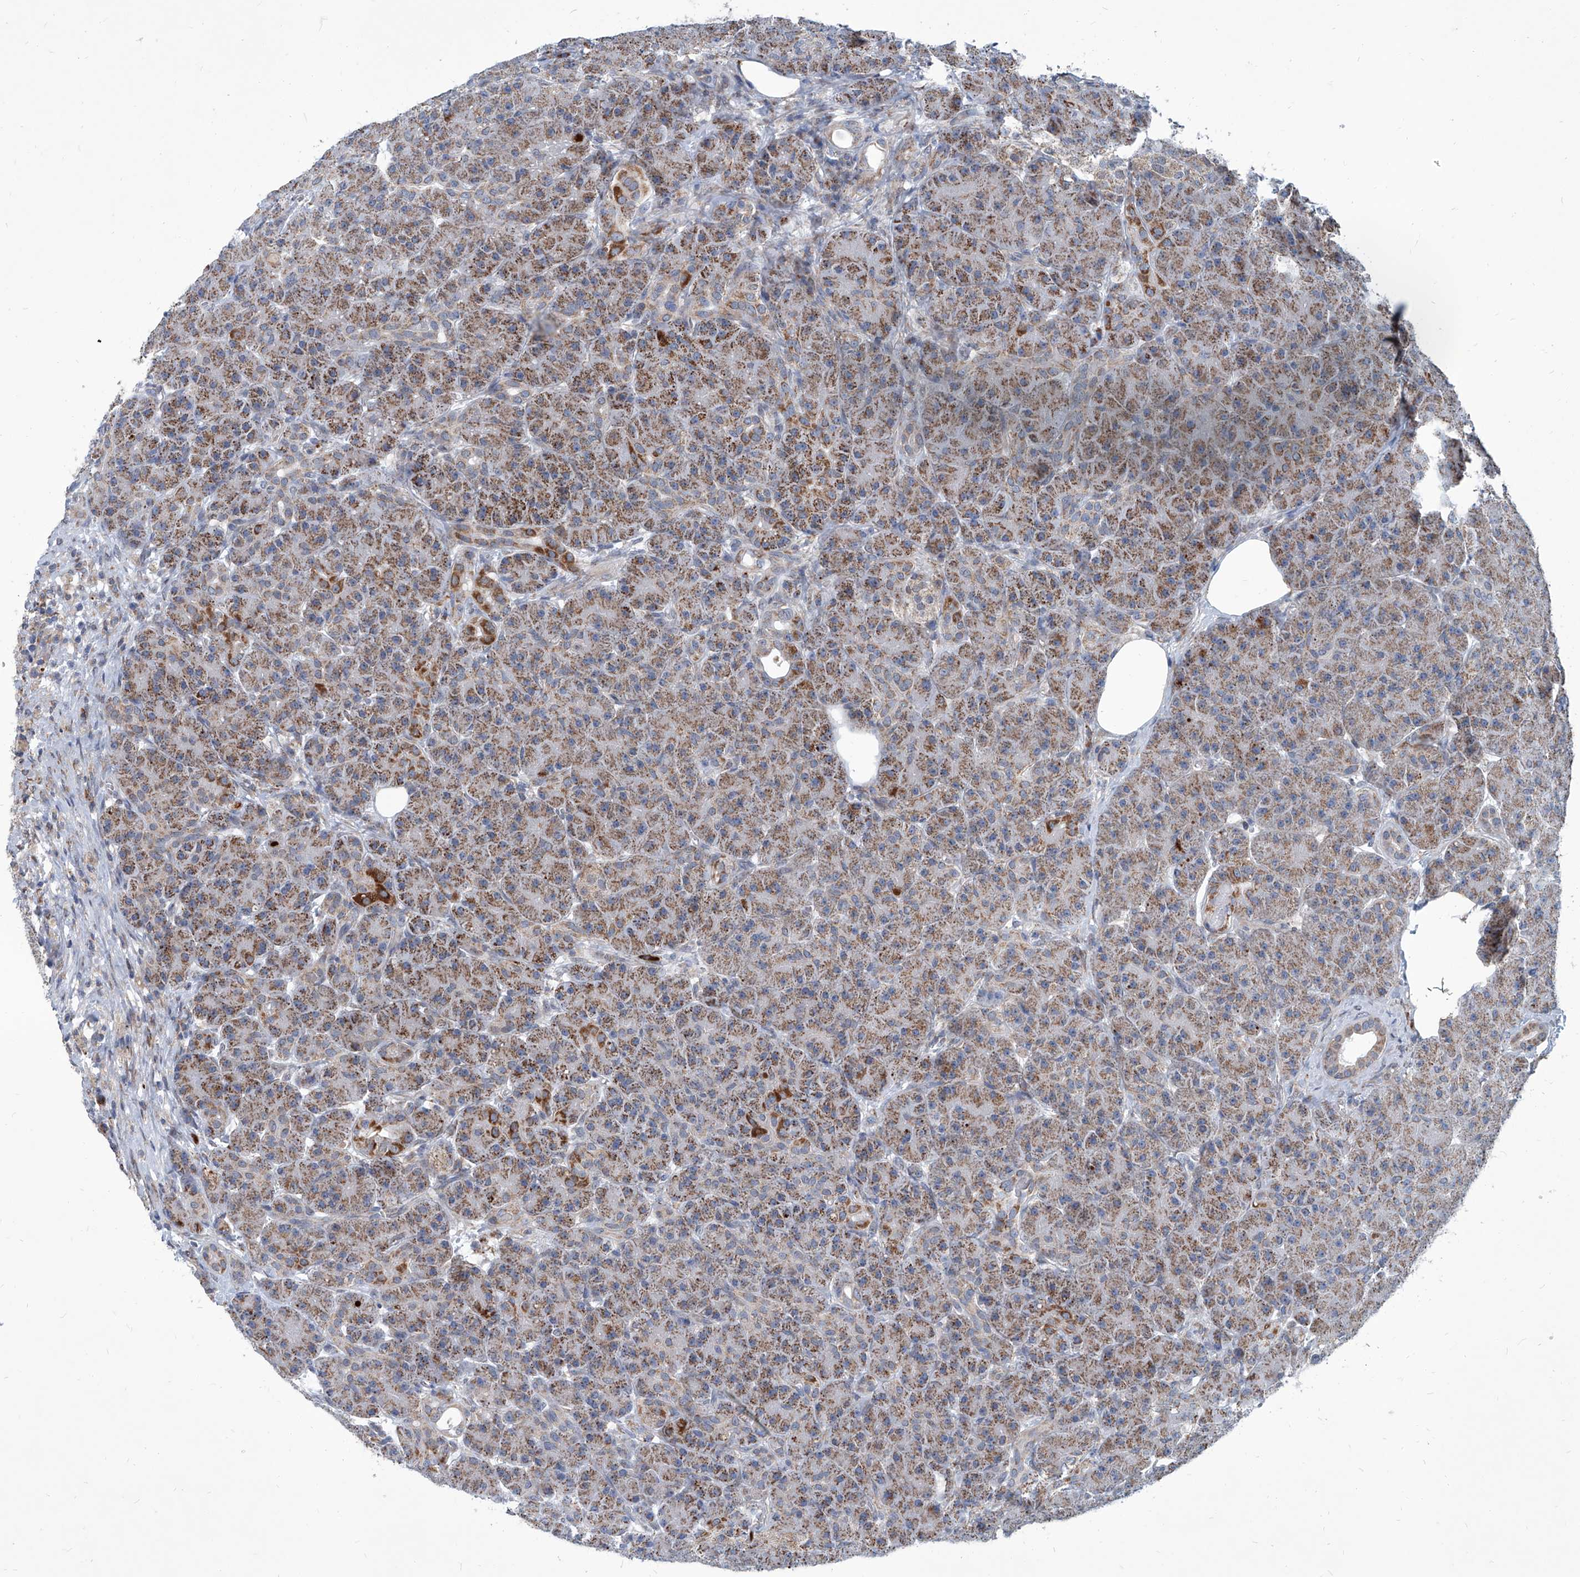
{"staining": {"intensity": "moderate", "quantity": ">75%", "location": "cytoplasmic/membranous"}, "tissue": "pancreas", "cell_type": "Exocrine glandular cells", "image_type": "normal", "snomed": [{"axis": "morphology", "description": "Normal tissue, NOS"}, {"axis": "topography", "description": "Pancreas"}], "caption": "A histopathology image of human pancreas stained for a protein shows moderate cytoplasmic/membranous brown staining in exocrine glandular cells. The protein of interest is stained brown, and the nuclei are stained in blue (DAB IHC with brightfield microscopy, high magnification).", "gene": "USP48", "patient": {"sex": "male", "age": 63}}